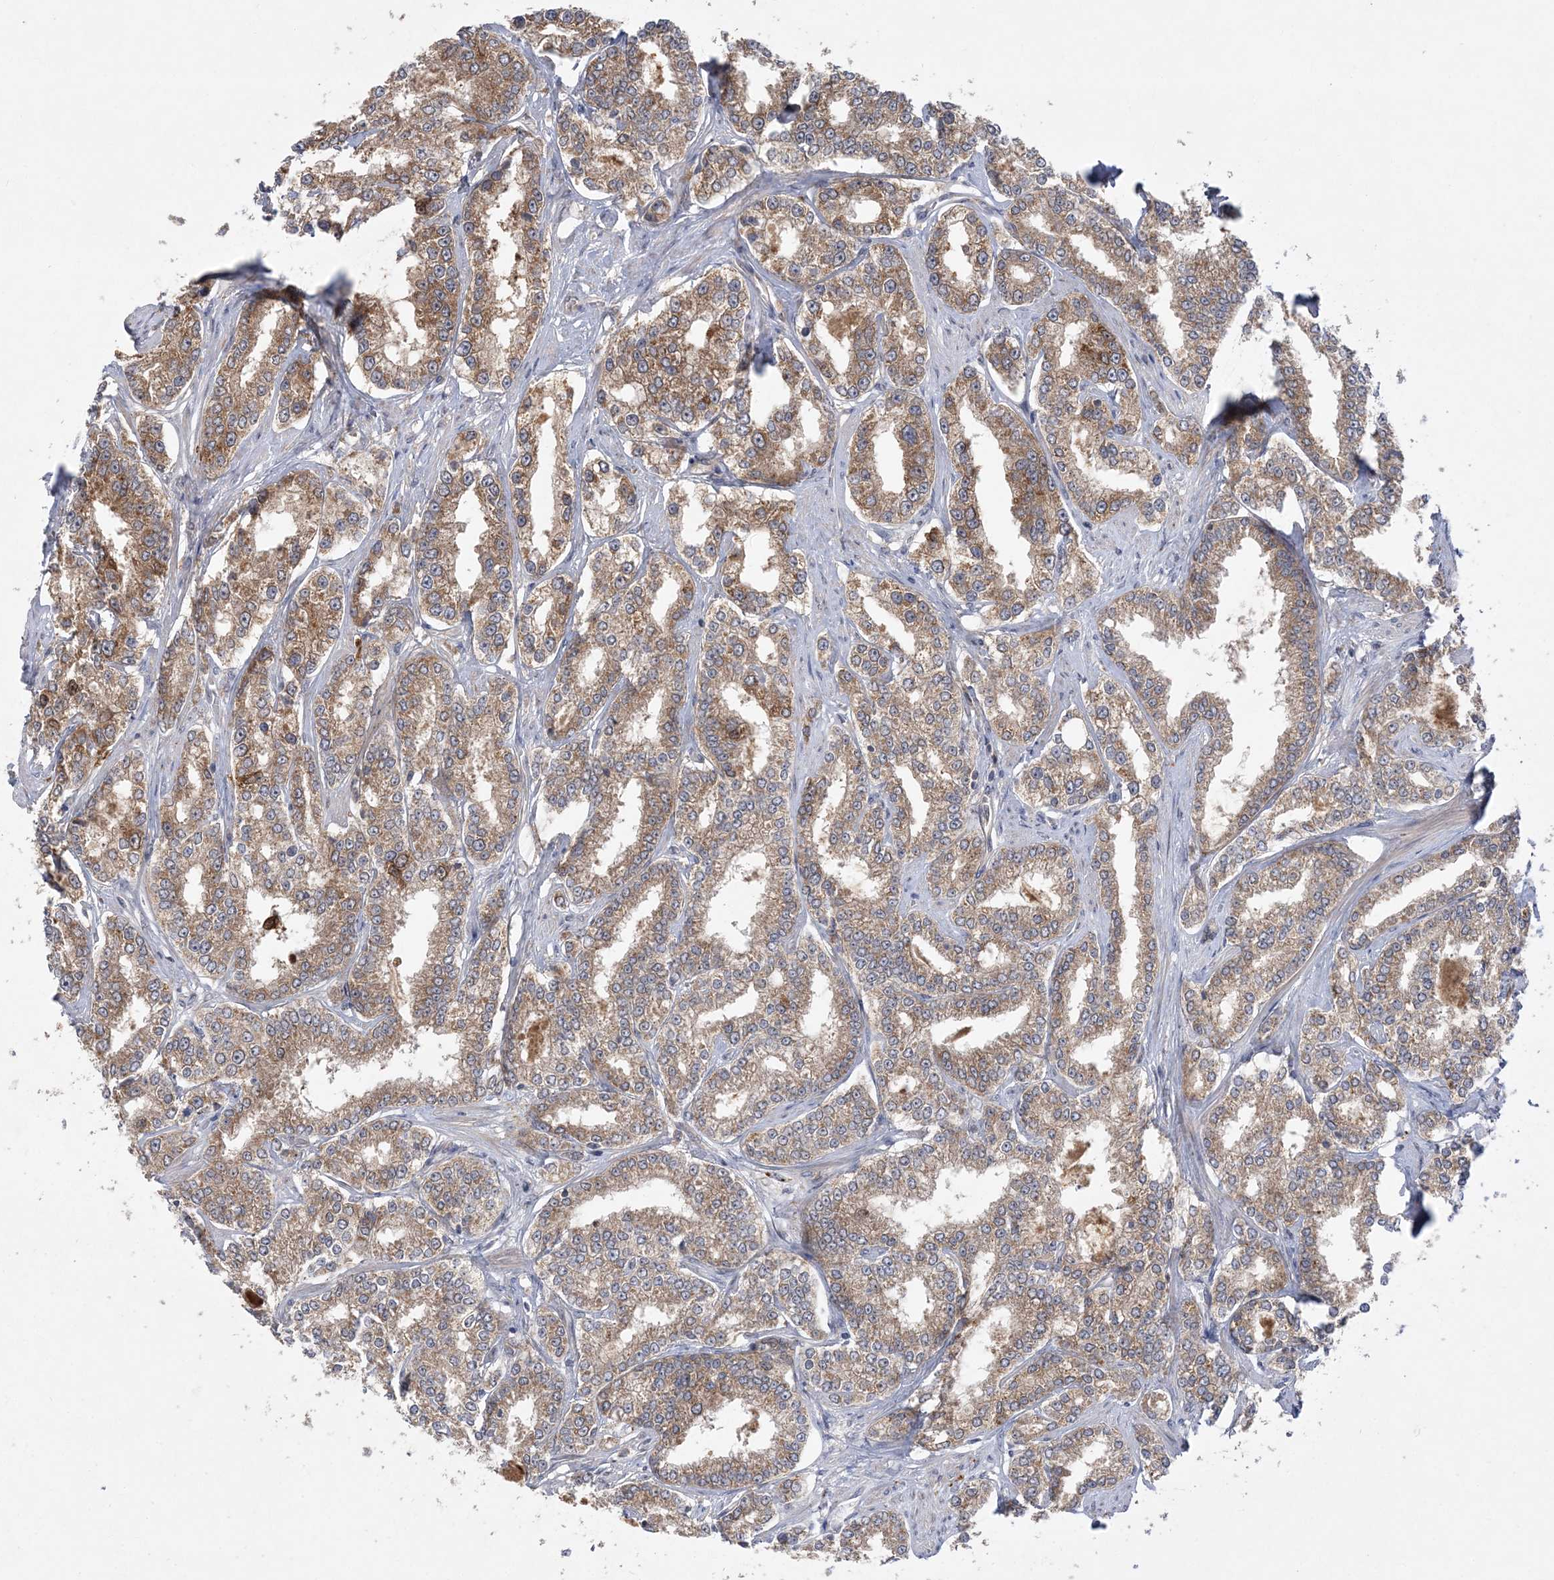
{"staining": {"intensity": "moderate", "quantity": ">75%", "location": "cytoplasmic/membranous"}, "tissue": "prostate cancer", "cell_type": "Tumor cells", "image_type": "cancer", "snomed": [{"axis": "morphology", "description": "Normal tissue, NOS"}, {"axis": "morphology", "description": "Adenocarcinoma, High grade"}, {"axis": "topography", "description": "Prostate"}], "caption": "Immunohistochemistry (IHC) micrograph of human prostate cancer (adenocarcinoma (high-grade)) stained for a protein (brown), which demonstrates medium levels of moderate cytoplasmic/membranous positivity in about >75% of tumor cells.", "gene": "MMADHC", "patient": {"sex": "male", "age": 83}}